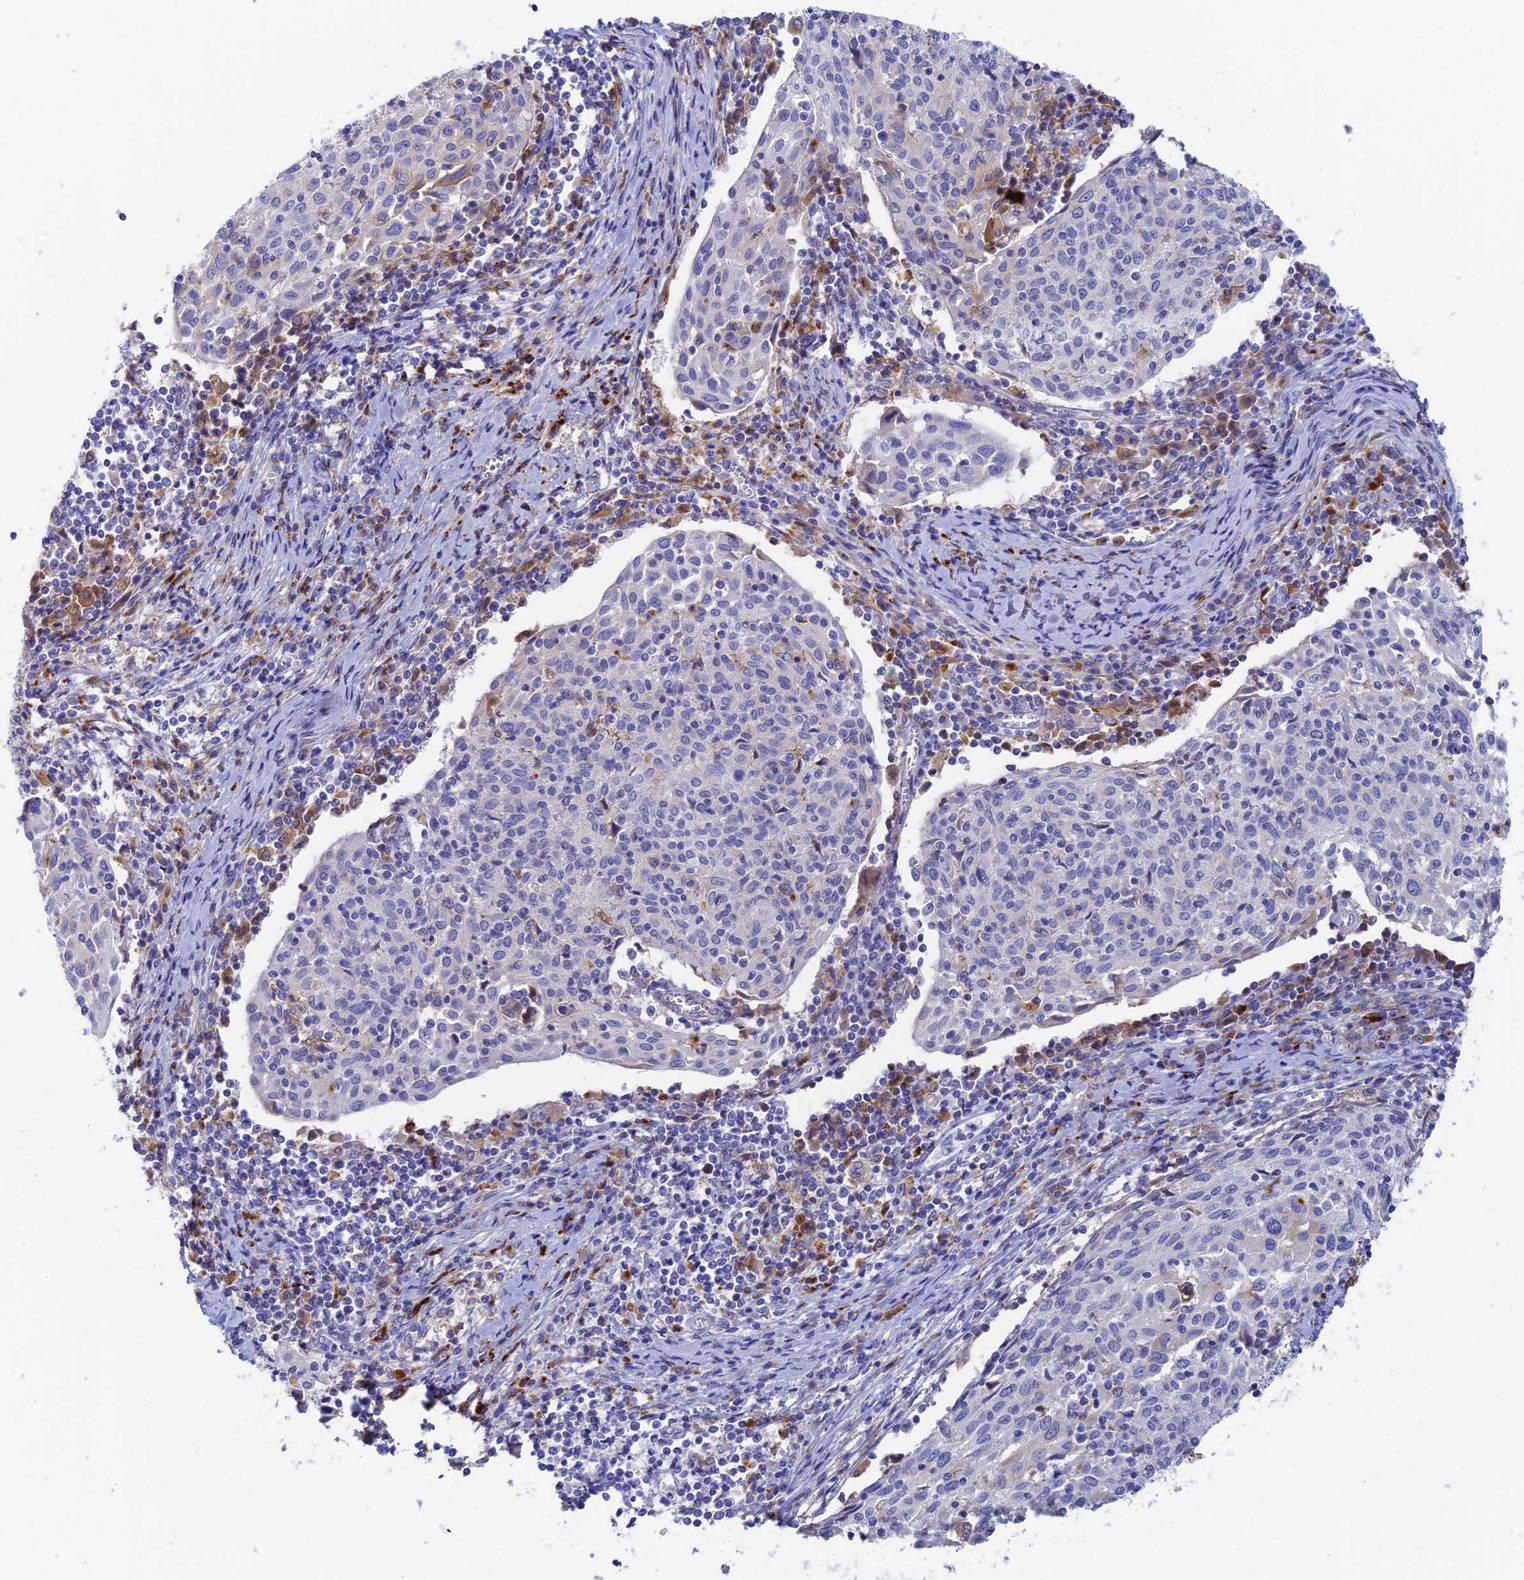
{"staining": {"intensity": "negative", "quantity": "none", "location": "none"}, "tissue": "cervical cancer", "cell_type": "Tumor cells", "image_type": "cancer", "snomed": [{"axis": "morphology", "description": "Squamous cell carcinoma, NOS"}, {"axis": "topography", "description": "Cervix"}], "caption": "The photomicrograph exhibits no significant expression in tumor cells of cervical cancer (squamous cell carcinoma).", "gene": "RPGRIP1L", "patient": {"sex": "female", "age": 52}}